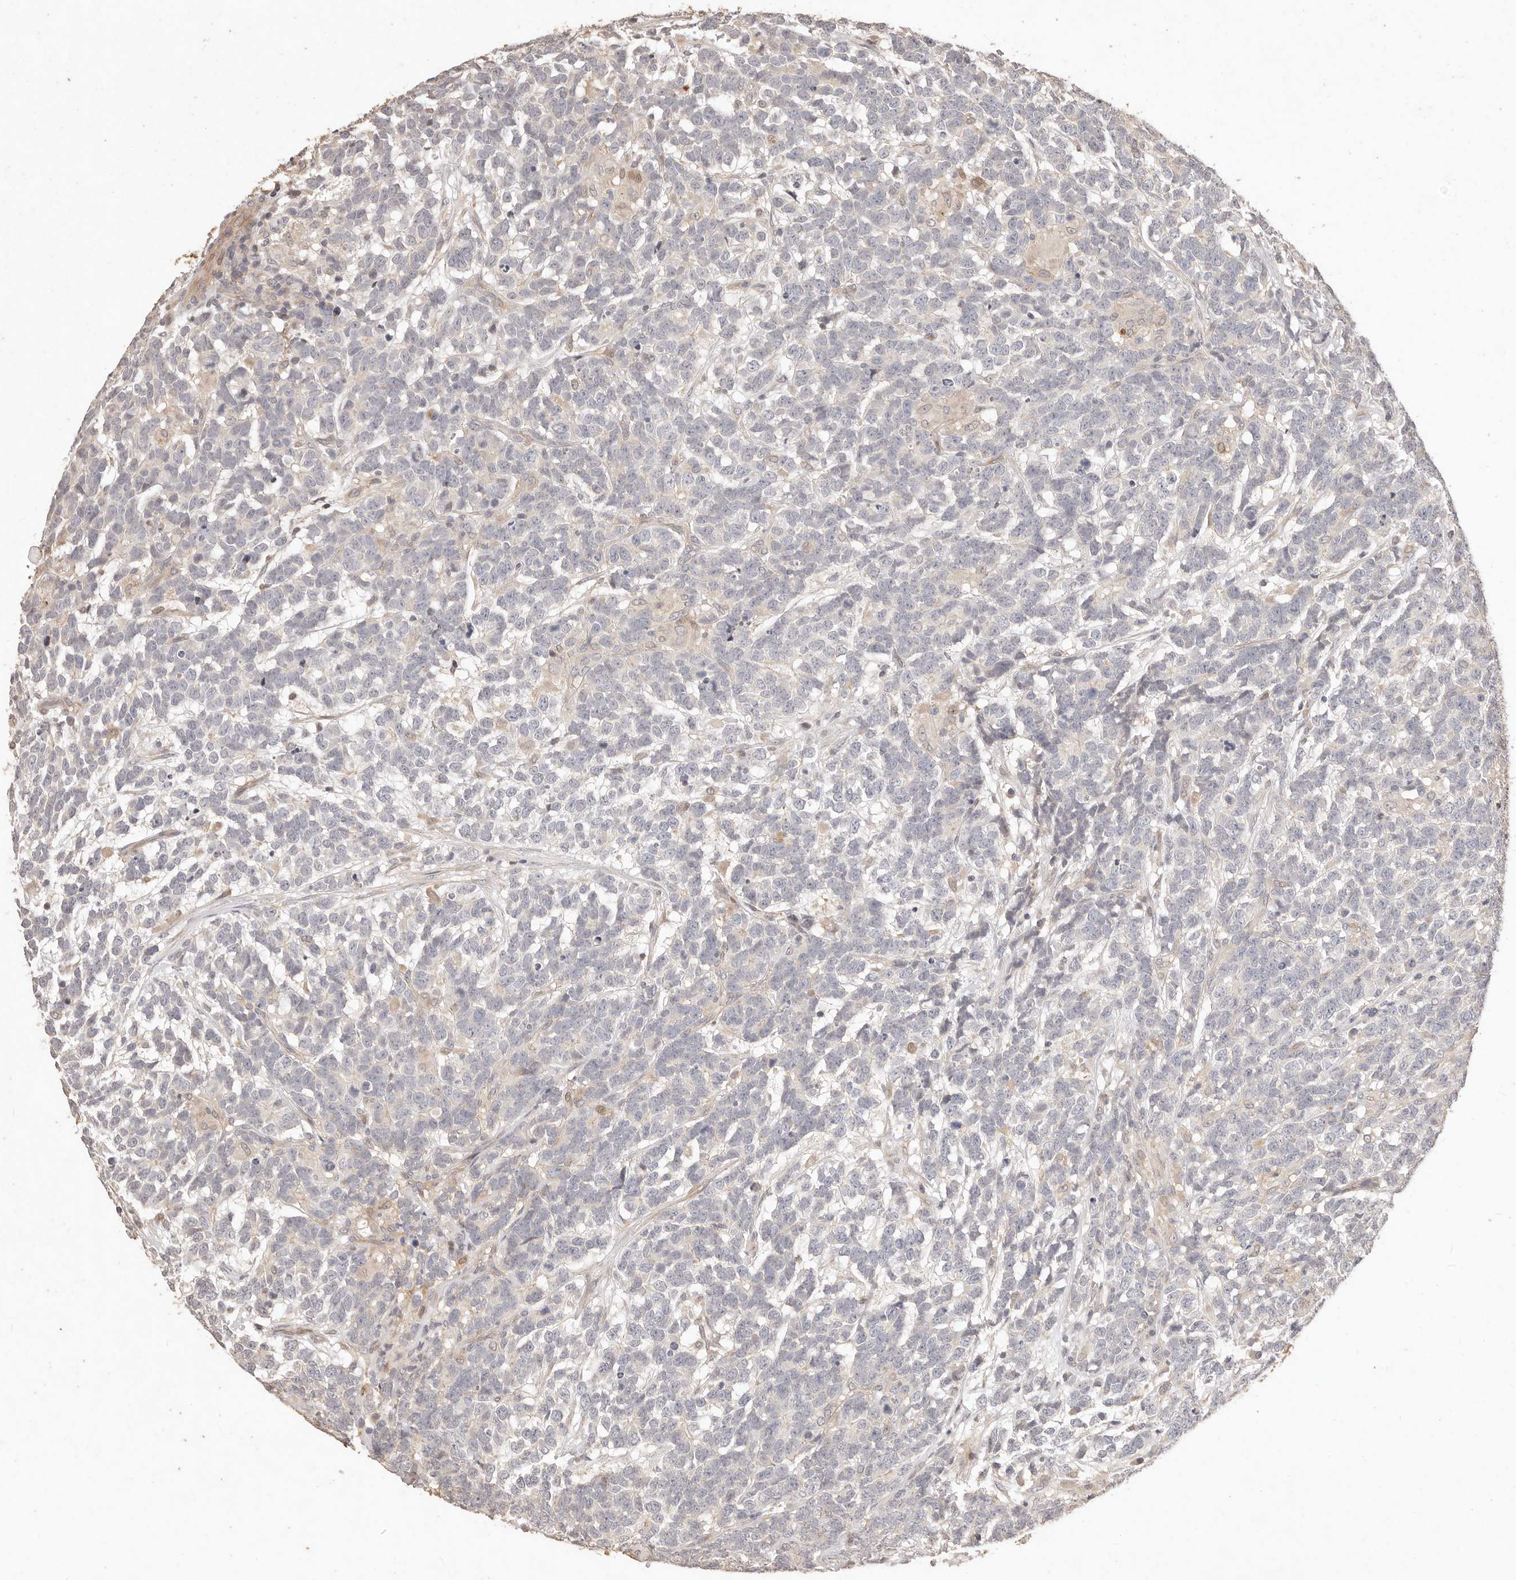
{"staining": {"intensity": "negative", "quantity": "none", "location": "none"}, "tissue": "testis cancer", "cell_type": "Tumor cells", "image_type": "cancer", "snomed": [{"axis": "morphology", "description": "Carcinoma, Embryonal, NOS"}, {"axis": "topography", "description": "Testis"}], "caption": "This is an IHC histopathology image of human testis embryonal carcinoma. There is no expression in tumor cells.", "gene": "KIF9", "patient": {"sex": "male", "age": 26}}